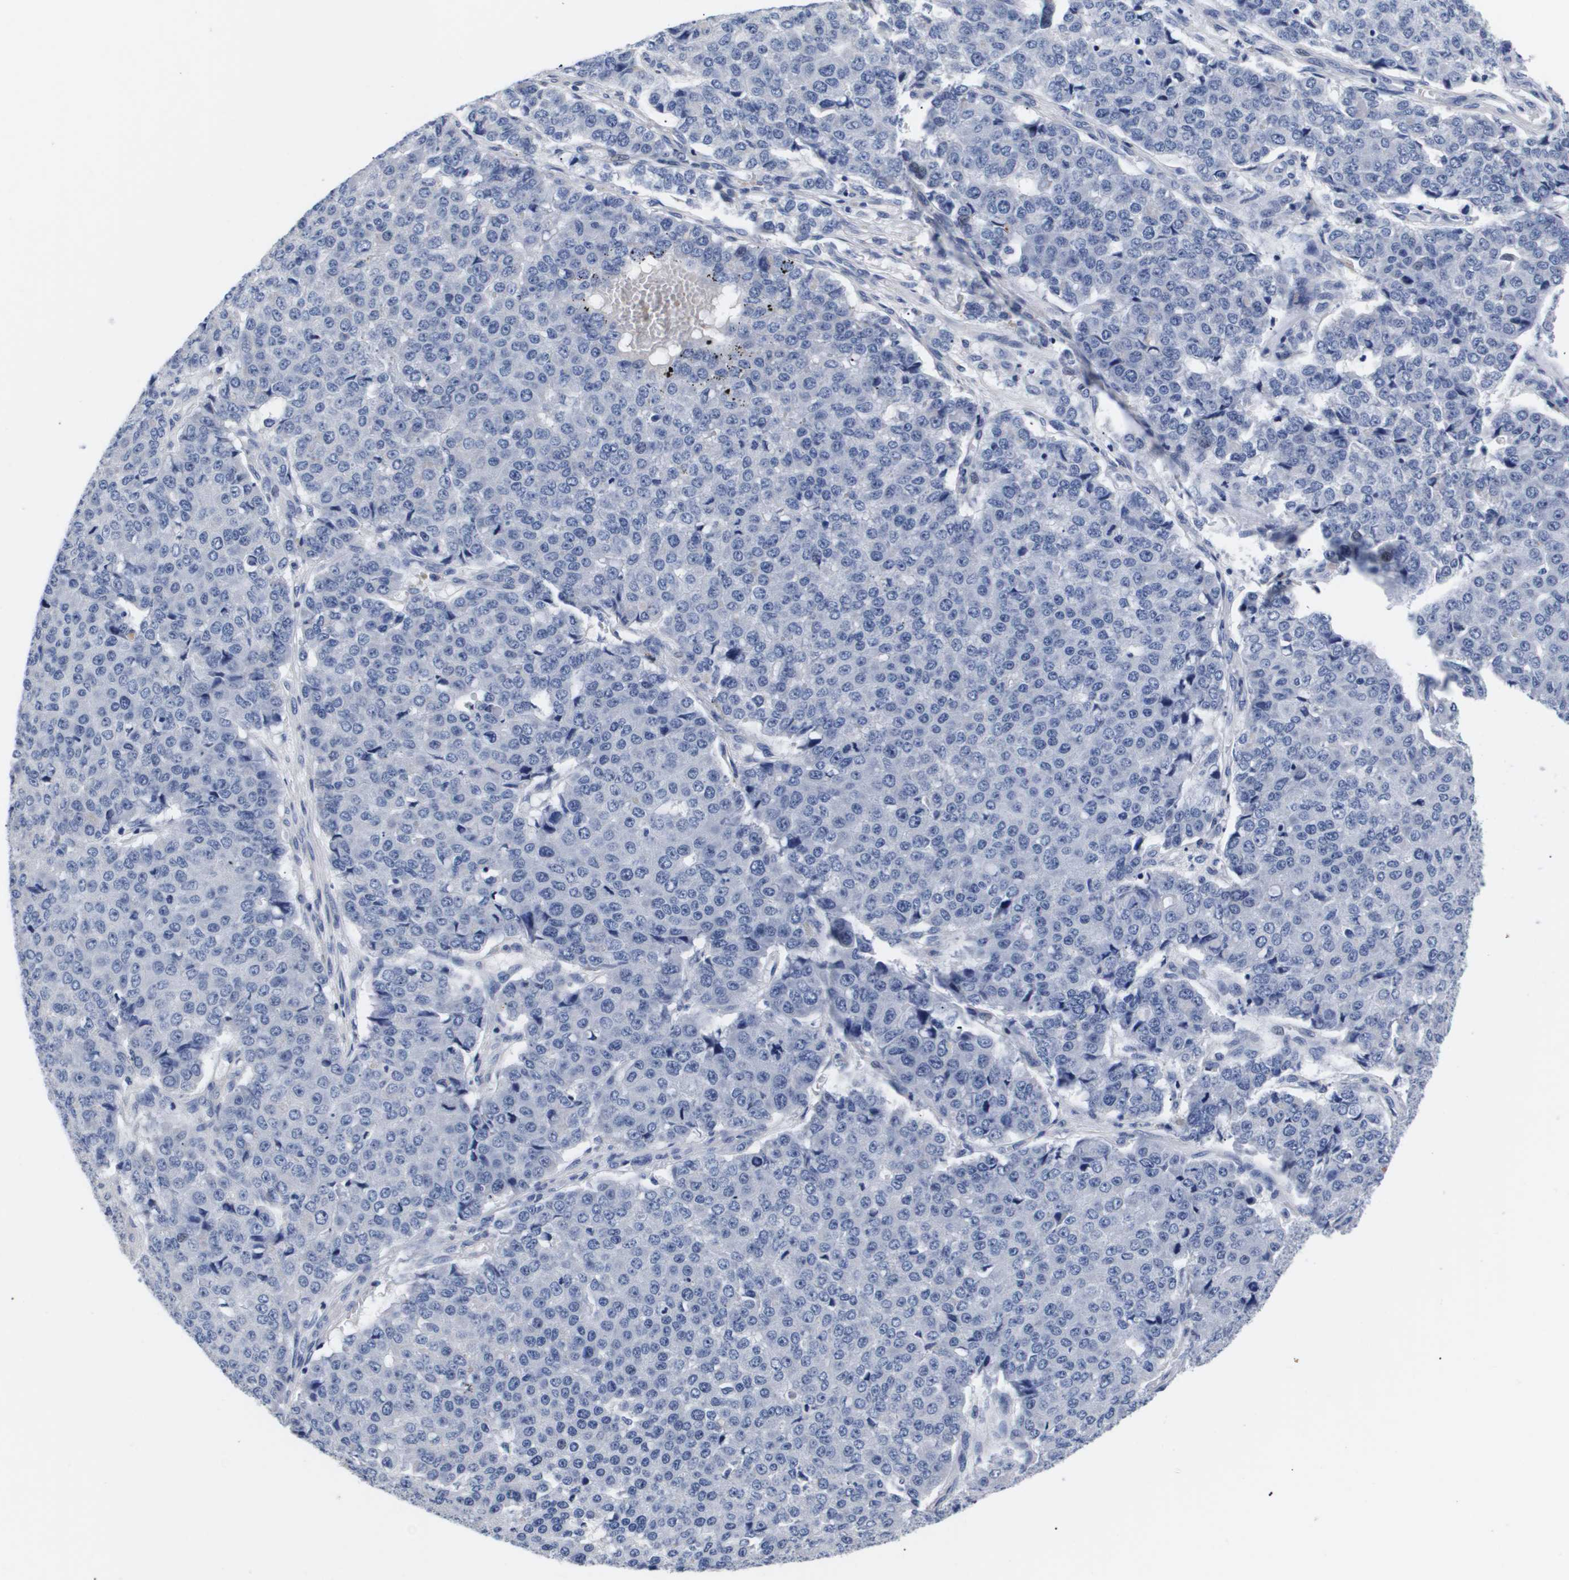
{"staining": {"intensity": "negative", "quantity": "none", "location": "none"}, "tissue": "pancreatic cancer", "cell_type": "Tumor cells", "image_type": "cancer", "snomed": [{"axis": "morphology", "description": "Adenocarcinoma, NOS"}, {"axis": "topography", "description": "Pancreas"}], "caption": "DAB (3,3'-diaminobenzidine) immunohistochemical staining of human pancreatic cancer (adenocarcinoma) shows no significant positivity in tumor cells.", "gene": "ATP6V0A4", "patient": {"sex": "male", "age": 50}}